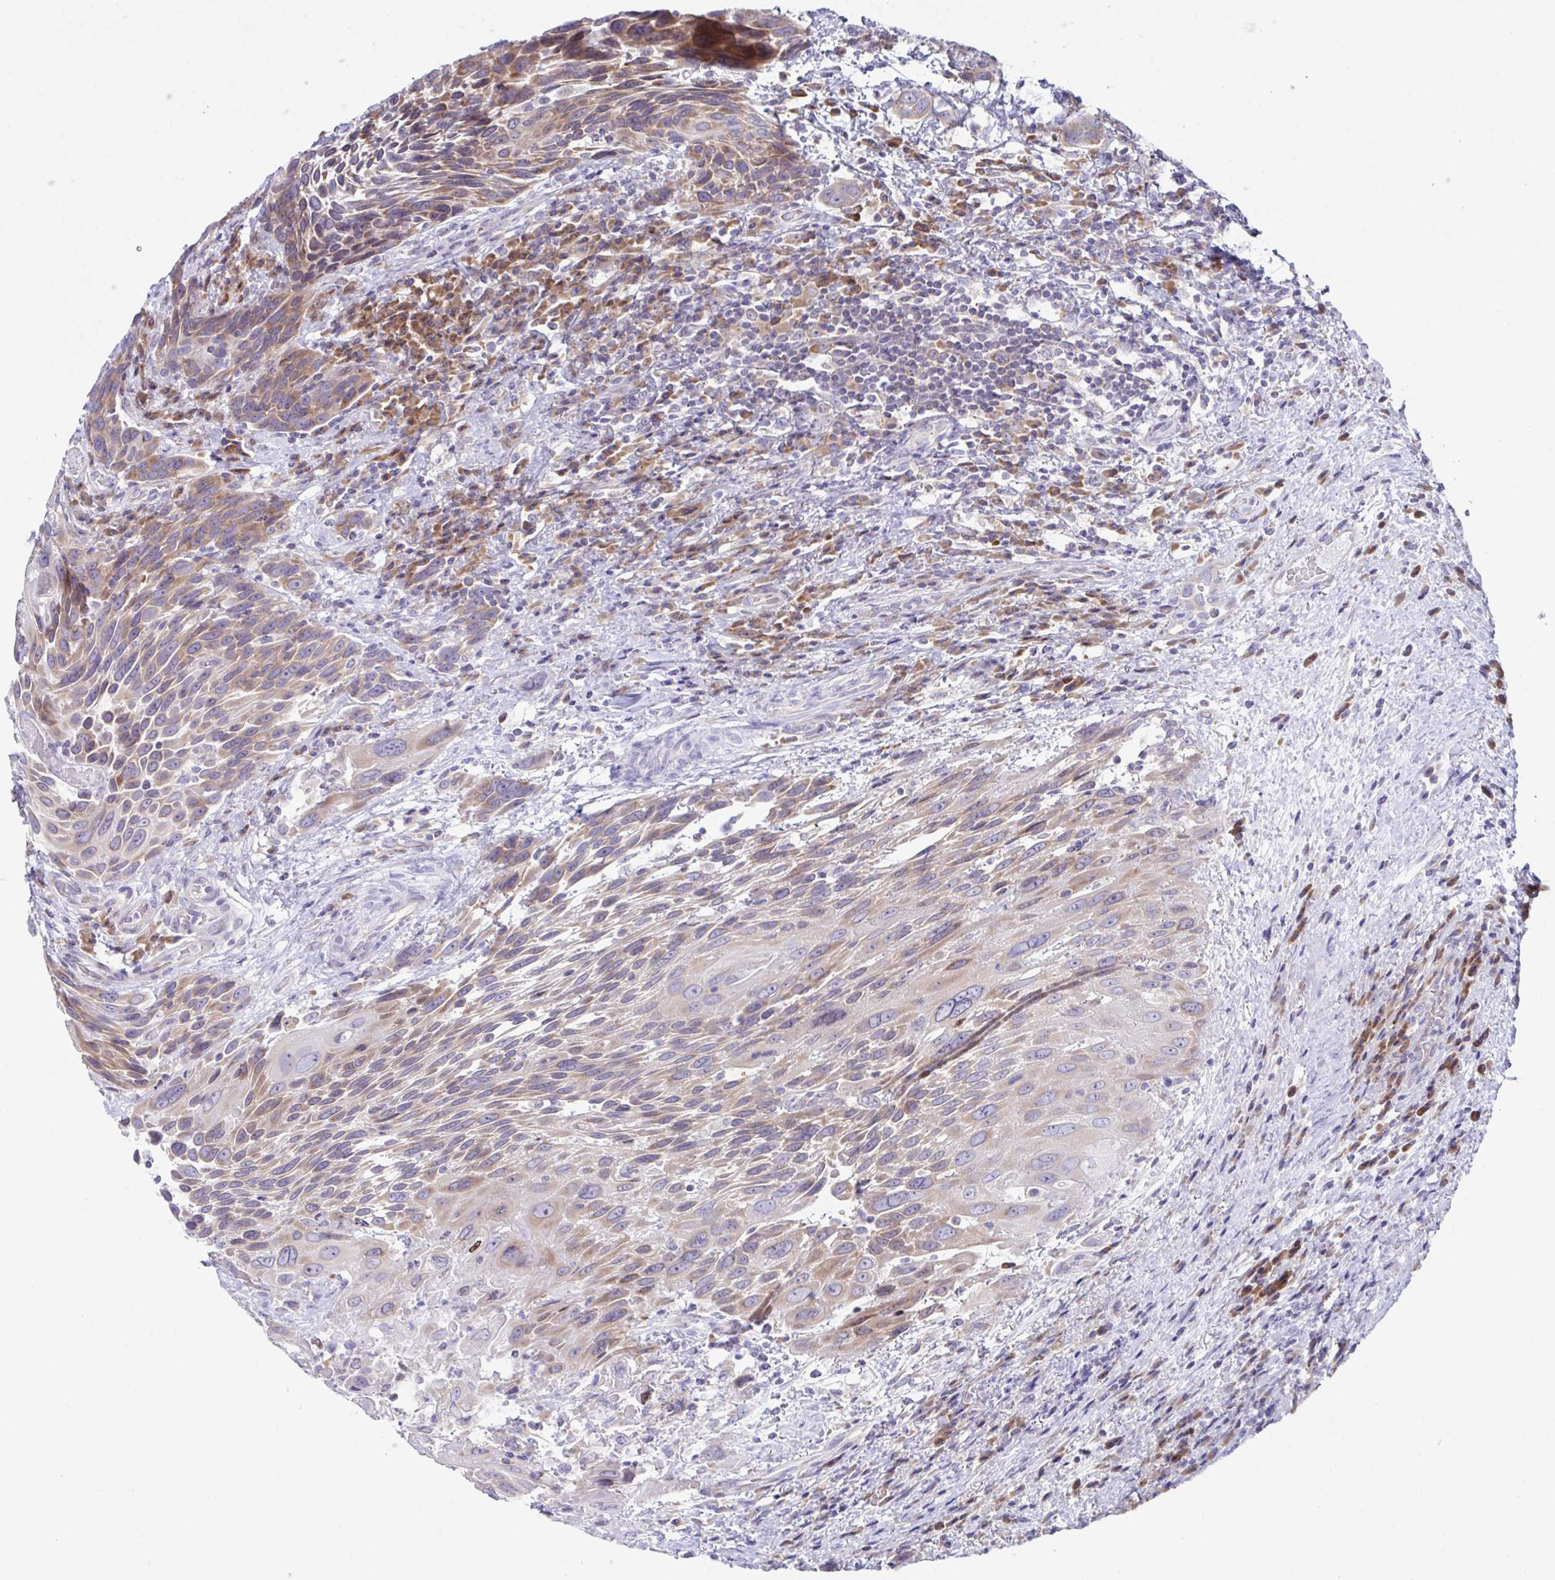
{"staining": {"intensity": "moderate", "quantity": "25%-75%", "location": "cytoplasmic/membranous"}, "tissue": "urothelial cancer", "cell_type": "Tumor cells", "image_type": "cancer", "snomed": [{"axis": "morphology", "description": "Urothelial carcinoma, High grade"}, {"axis": "topography", "description": "Urinary bladder"}], "caption": "This is an image of immunohistochemistry (IHC) staining of high-grade urothelial carcinoma, which shows moderate expression in the cytoplasmic/membranous of tumor cells.", "gene": "FAU", "patient": {"sex": "female", "age": 70}}